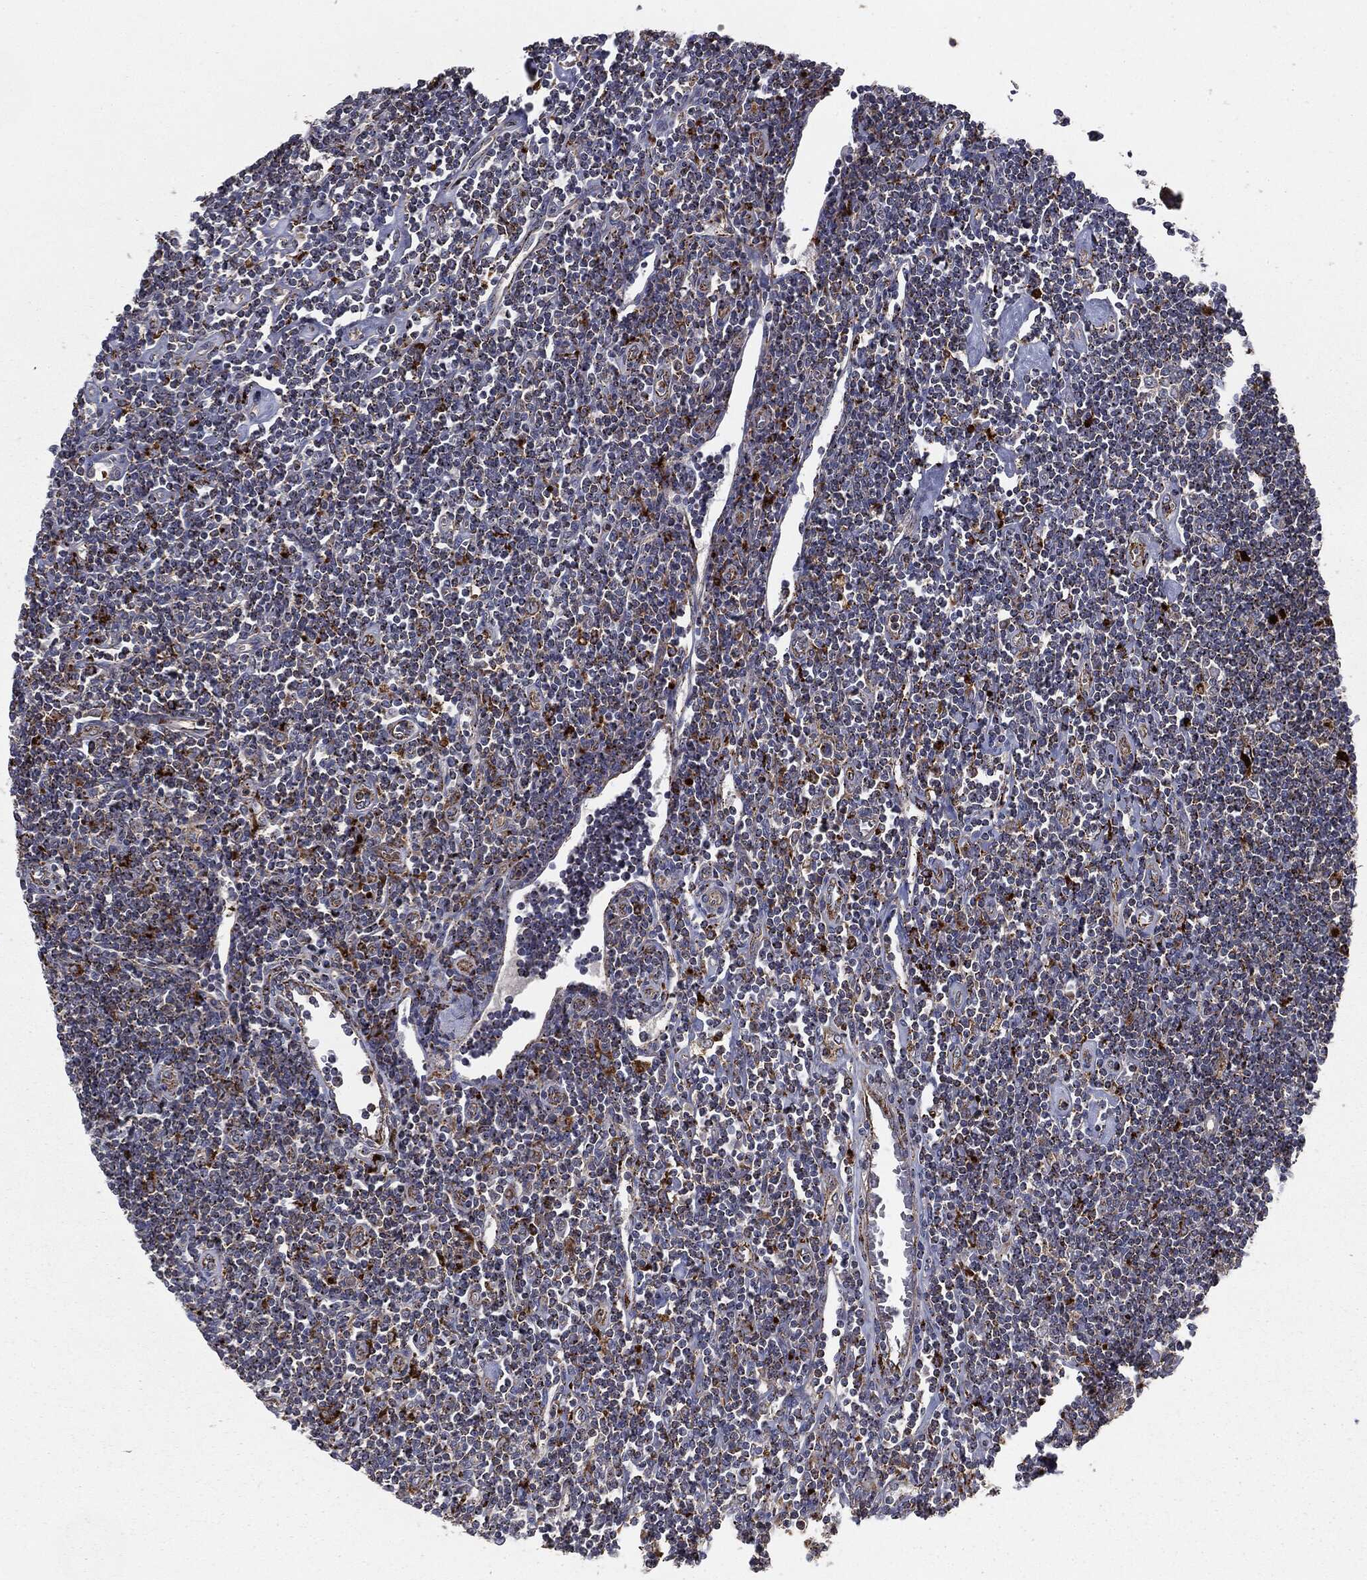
{"staining": {"intensity": "moderate", "quantity": "<25%", "location": "cytoplasmic/membranous"}, "tissue": "lymphoma", "cell_type": "Tumor cells", "image_type": "cancer", "snomed": [{"axis": "morphology", "description": "Hodgkin's disease, NOS"}, {"axis": "topography", "description": "Lymph node"}], "caption": "Protein expression analysis of lymphoma demonstrates moderate cytoplasmic/membranous positivity in about <25% of tumor cells.", "gene": "CTSA", "patient": {"sex": "male", "age": 40}}